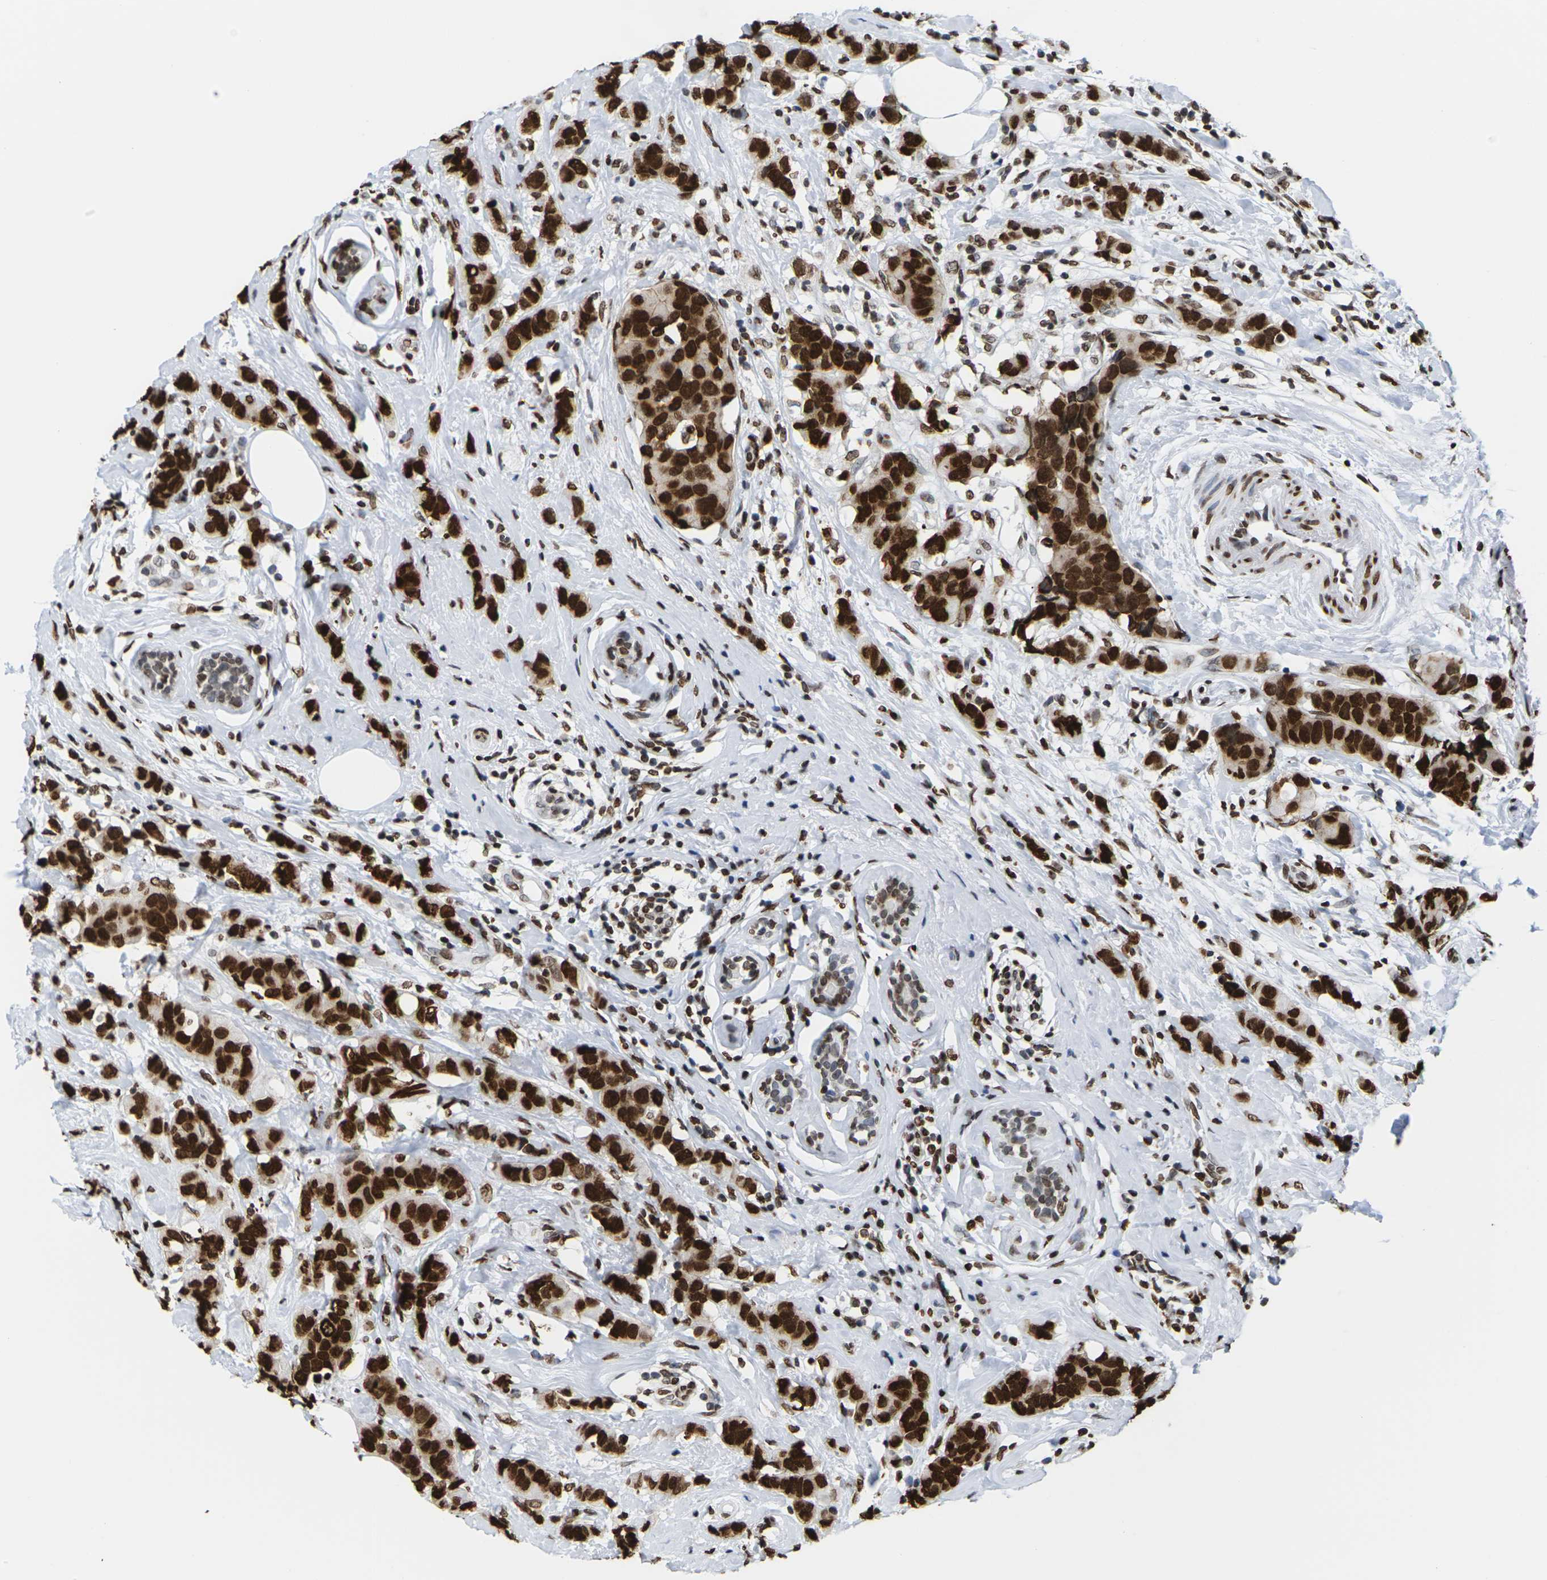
{"staining": {"intensity": "strong", "quantity": ">75%", "location": "cytoplasmic/membranous,nuclear"}, "tissue": "breast cancer", "cell_type": "Tumor cells", "image_type": "cancer", "snomed": [{"axis": "morphology", "description": "Normal tissue, NOS"}, {"axis": "morphology", "description": "Duct carcinoma"}, {"axis": "topography", "description": "Breast"}], "caption": "Tumor cells demonstrate high levels of strong cytoplasmic/membranous and nuclear expression in approximately >75% of cells in human breast cancer (infiltrating ductal carcinoma). The staining was performed using DAB to visualize the protein expression in brown, while the nuclei were stained in blue with hematoxylin (Magnification: 20x).", "gene": "H2AC21", "patient": {"sex": "female", "age": 50}}